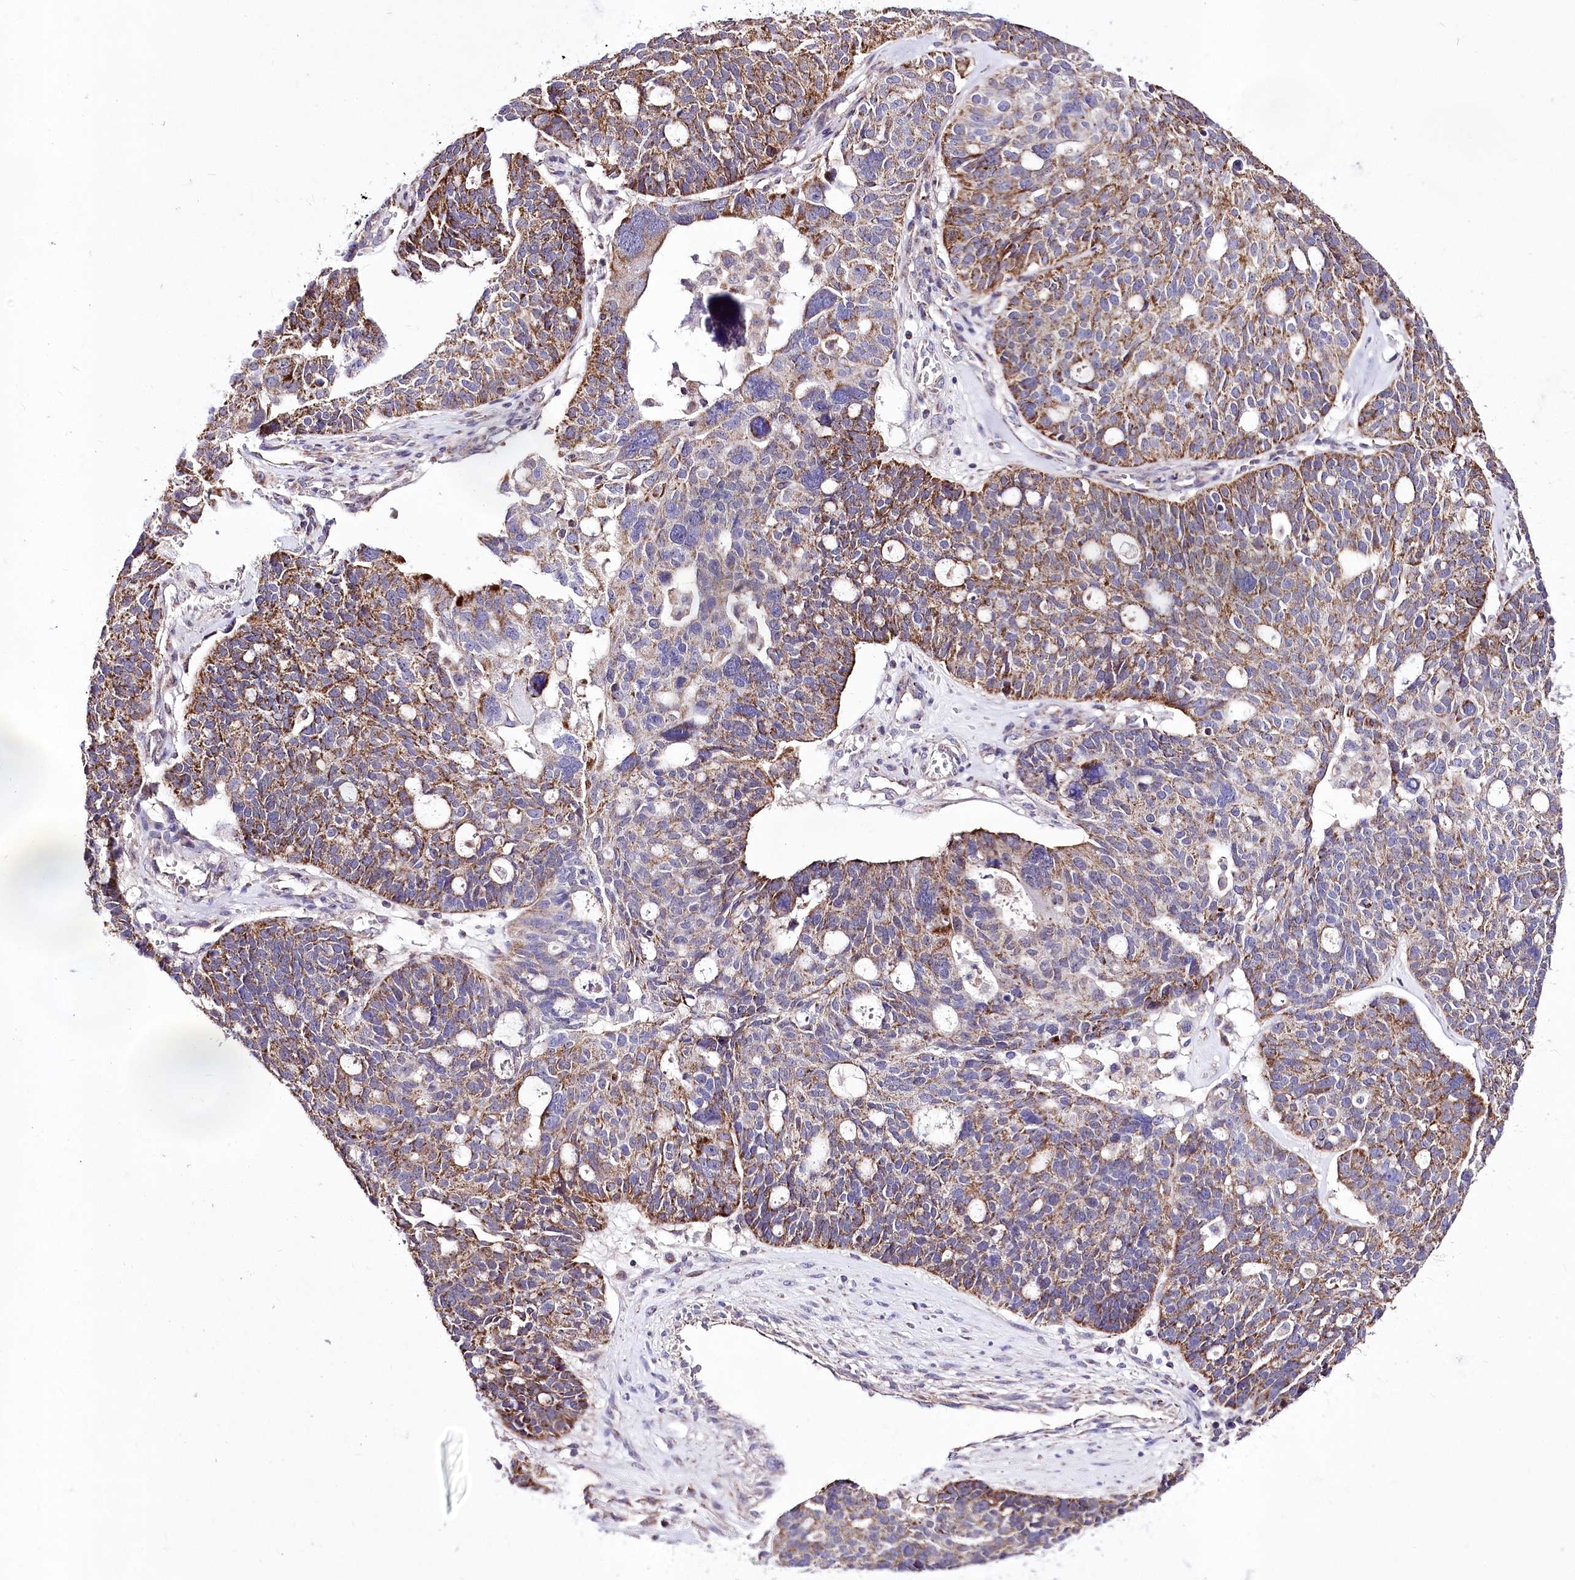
{"staining": {"intensity": "moderate", "quantity": ">75%", "location": "cytoplasmic/membranous"}, "tissue": "ovarian cancer", "cell_type": "Tumor cells", "image_type": "cancer", "snomed": [{"axis": "morphology", "description": "Cystadenocarcinoma, serous, NOS"}, {"axis": "topography", "description": "Ovary"}], "caption": "Protein analysis of ovarian cancer tissue demonstrates moderate cytoplasmic/membranous expression in about >75% of tumor cells. (DAB IHC, brown staining for protein, blue staining for nuclei).", "gene": "ATE1", "patient": {"sex": "female", "age": 59}}